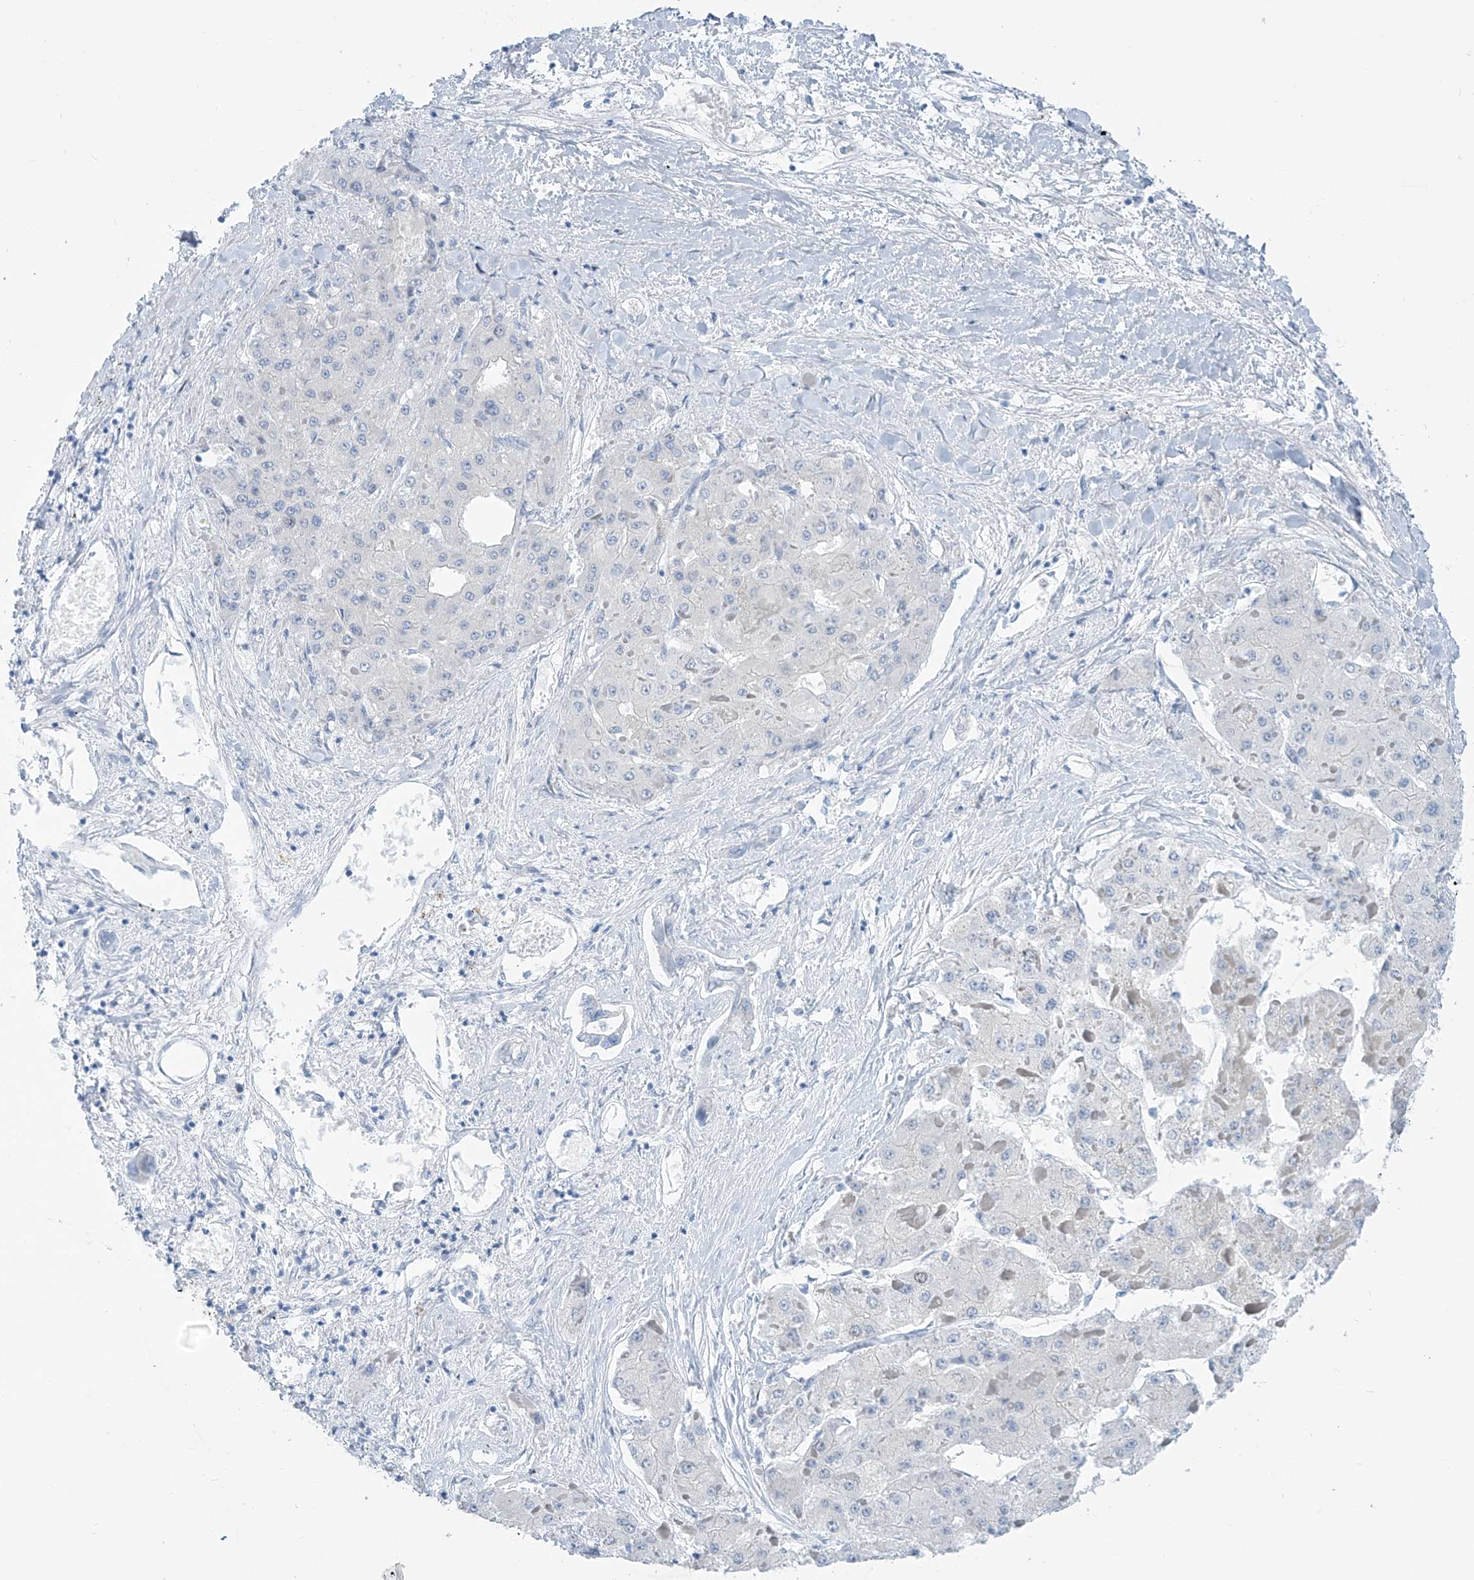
{"staining": {"intensity": "negative", "quantity": "none", "location": "none"}, "tissue": "liver cancer", "cell_type": "Tumor cells", "image_type": "cancer", "snomed": [{"axis": "morphology", "description": "Carcinoma, Hepatocellular, NOS"}, {"axis": "topography", "description": "Liver"}], "caption": "High power microscopy photomicrograph of an immunohistochemistry micrograph of liver cancer (hepatocellular carcinoma), revealing no significant positivity in tumor cells. (Brightfield microscopy of DAB (3,3'-diaminobenzidine) immunohistochemistry at high magnification).", "gene": "SGO2", "patient": {"sex": "female", "age": 73}}